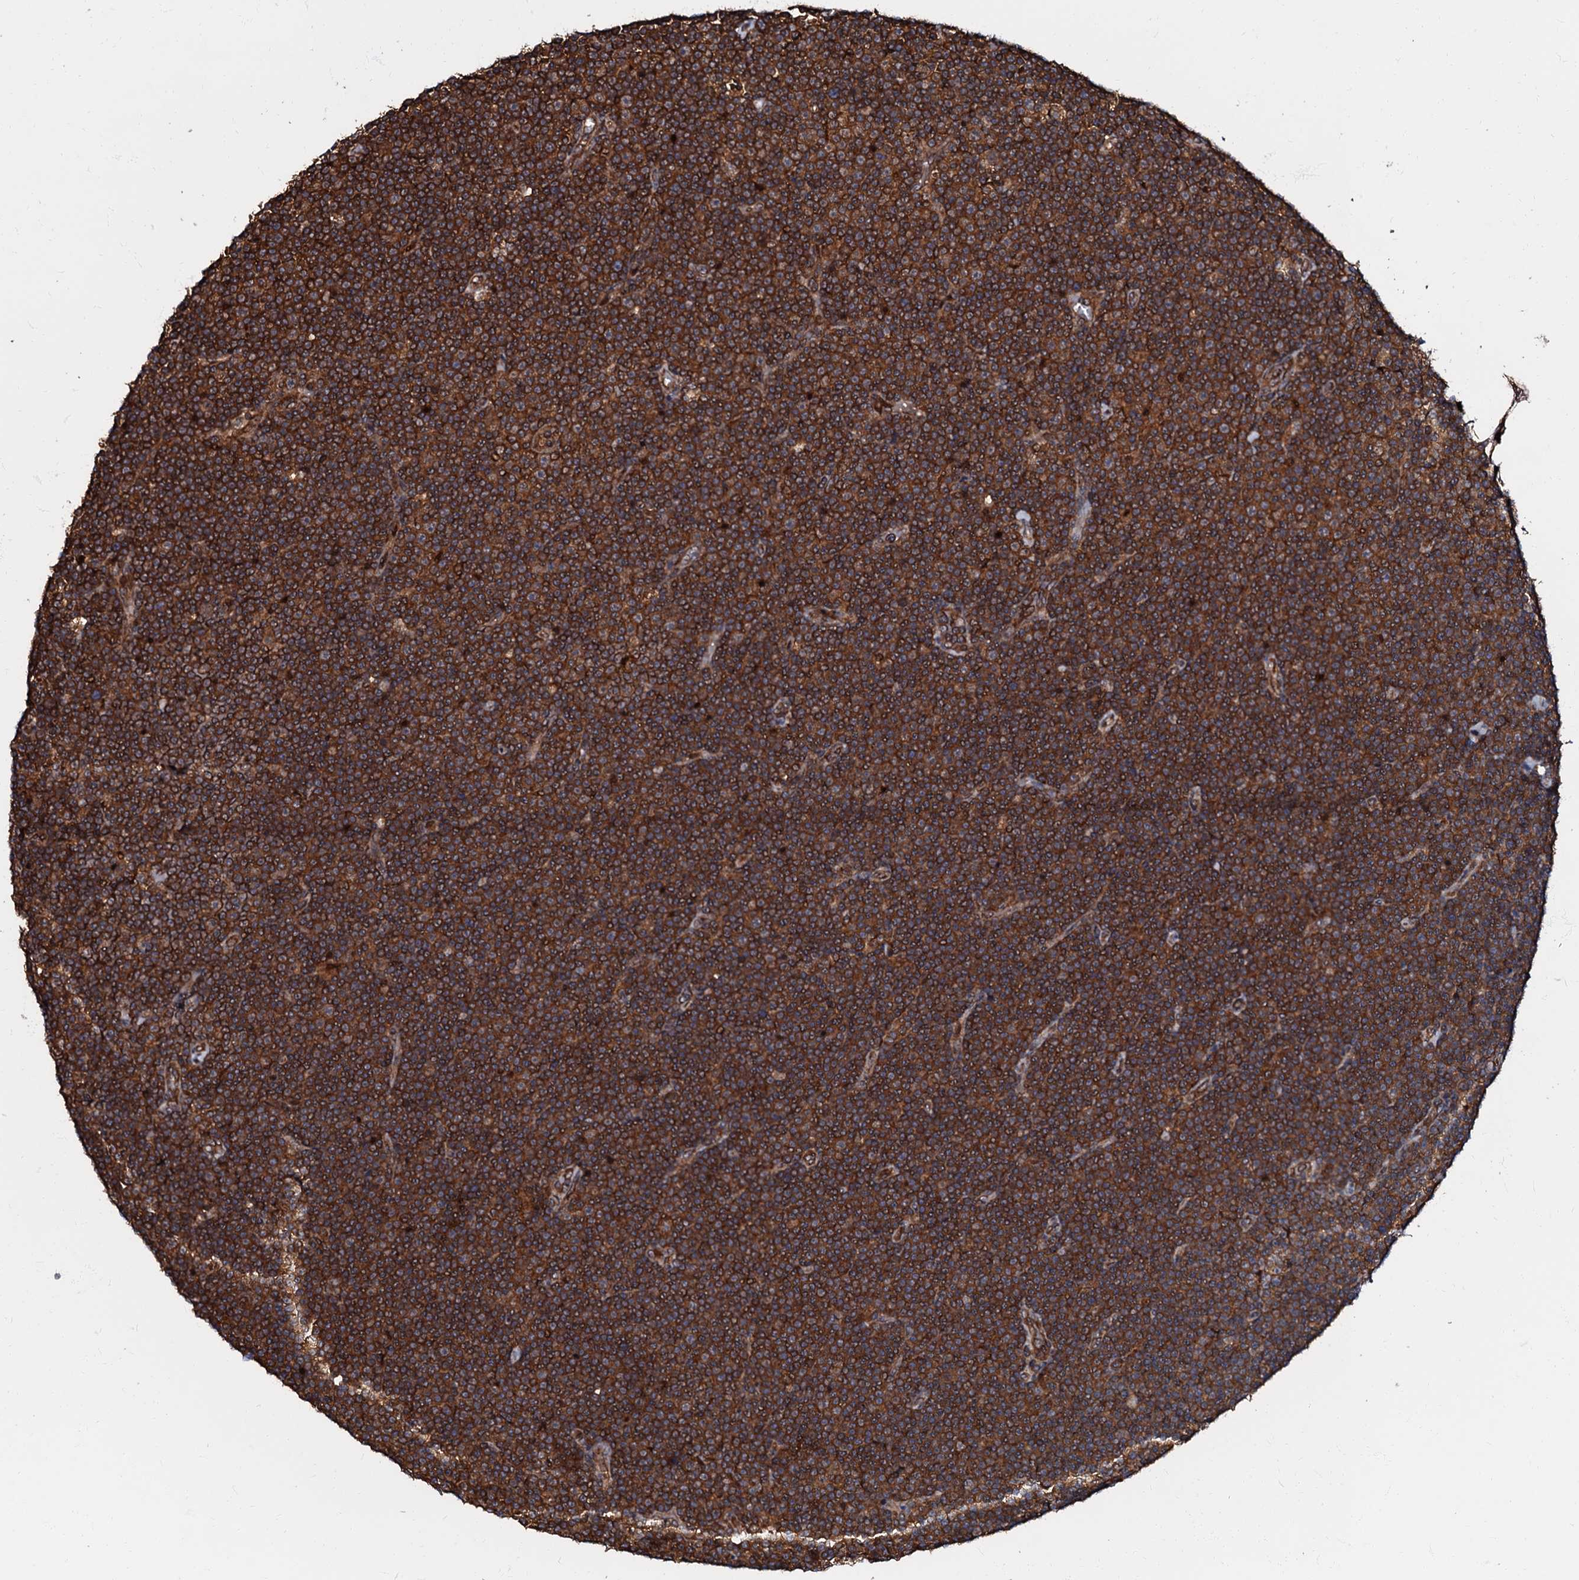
{"staining": {"intensity": "strong", "quantity": ">75%", "location": "cytoplasmic/membranous"}, "tissue": "lymphoma", "cell_type": "Tumor cells", "image_type": "cancer", "snomed": [{"axis": "morphology", "description": "Malignant lymphoma, non-Hodgkin's type, Low grade"}, {"axis": "topography", "description": "Lymph node"}], "caption": "Protein expression analysis of malignant lymphoma, non-Hodgkin's type (low-grade) displays strong cytoplasmic/membranous positivity in approximately >75% of tumor cells. The staining was performed using DAB (3,3'-diaminobenzidine) to visualize the protein expression in brown, while the nuclei were stained in blue with hematoxylin (Magnification: 20x).", "gene": "OSBP", "patient": {"sex": "female", "age": 67}}